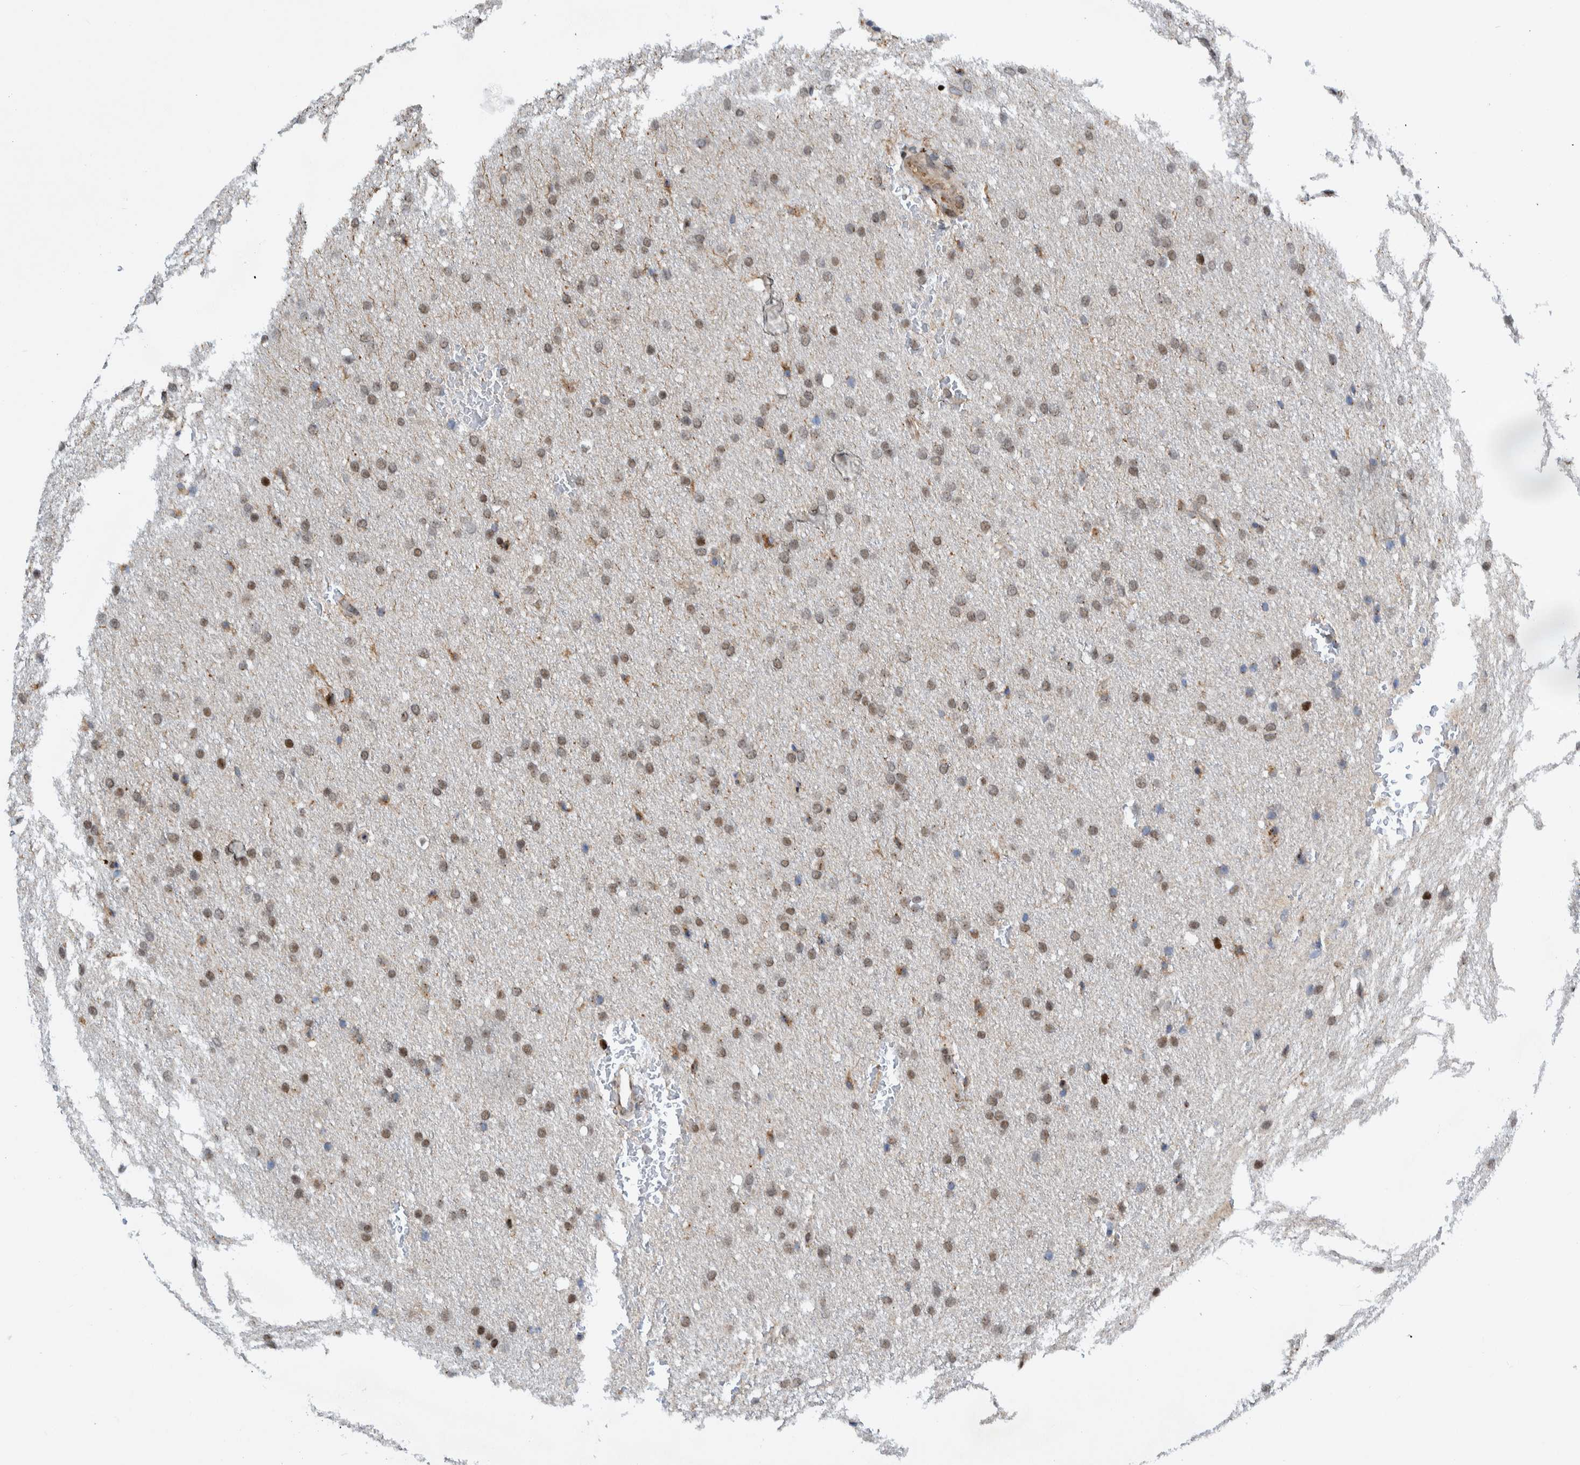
{"staining": {"intensity": "weak", "quantity": ">75%", "location": "nuclear"}, "tissue": "glioma", "cell_type": "Tumor cells", "image_type": "cancer", "snomed": [{"axis": "morphology", "description": "Glioma, malignant, Low grade"}, {"axis": "topography", "description": "Brain"}], "caption": "IHC photomicrograph of neoplastic tissue: glioma stained using immunohistochemistry (IHC) shows low levels of weak protein expression localized specifically in the nuclear of tumor cells, appearing as a nuclear brown color.", "gene": "CCDC57", "patient": {"sex": "female", "age": 37}}